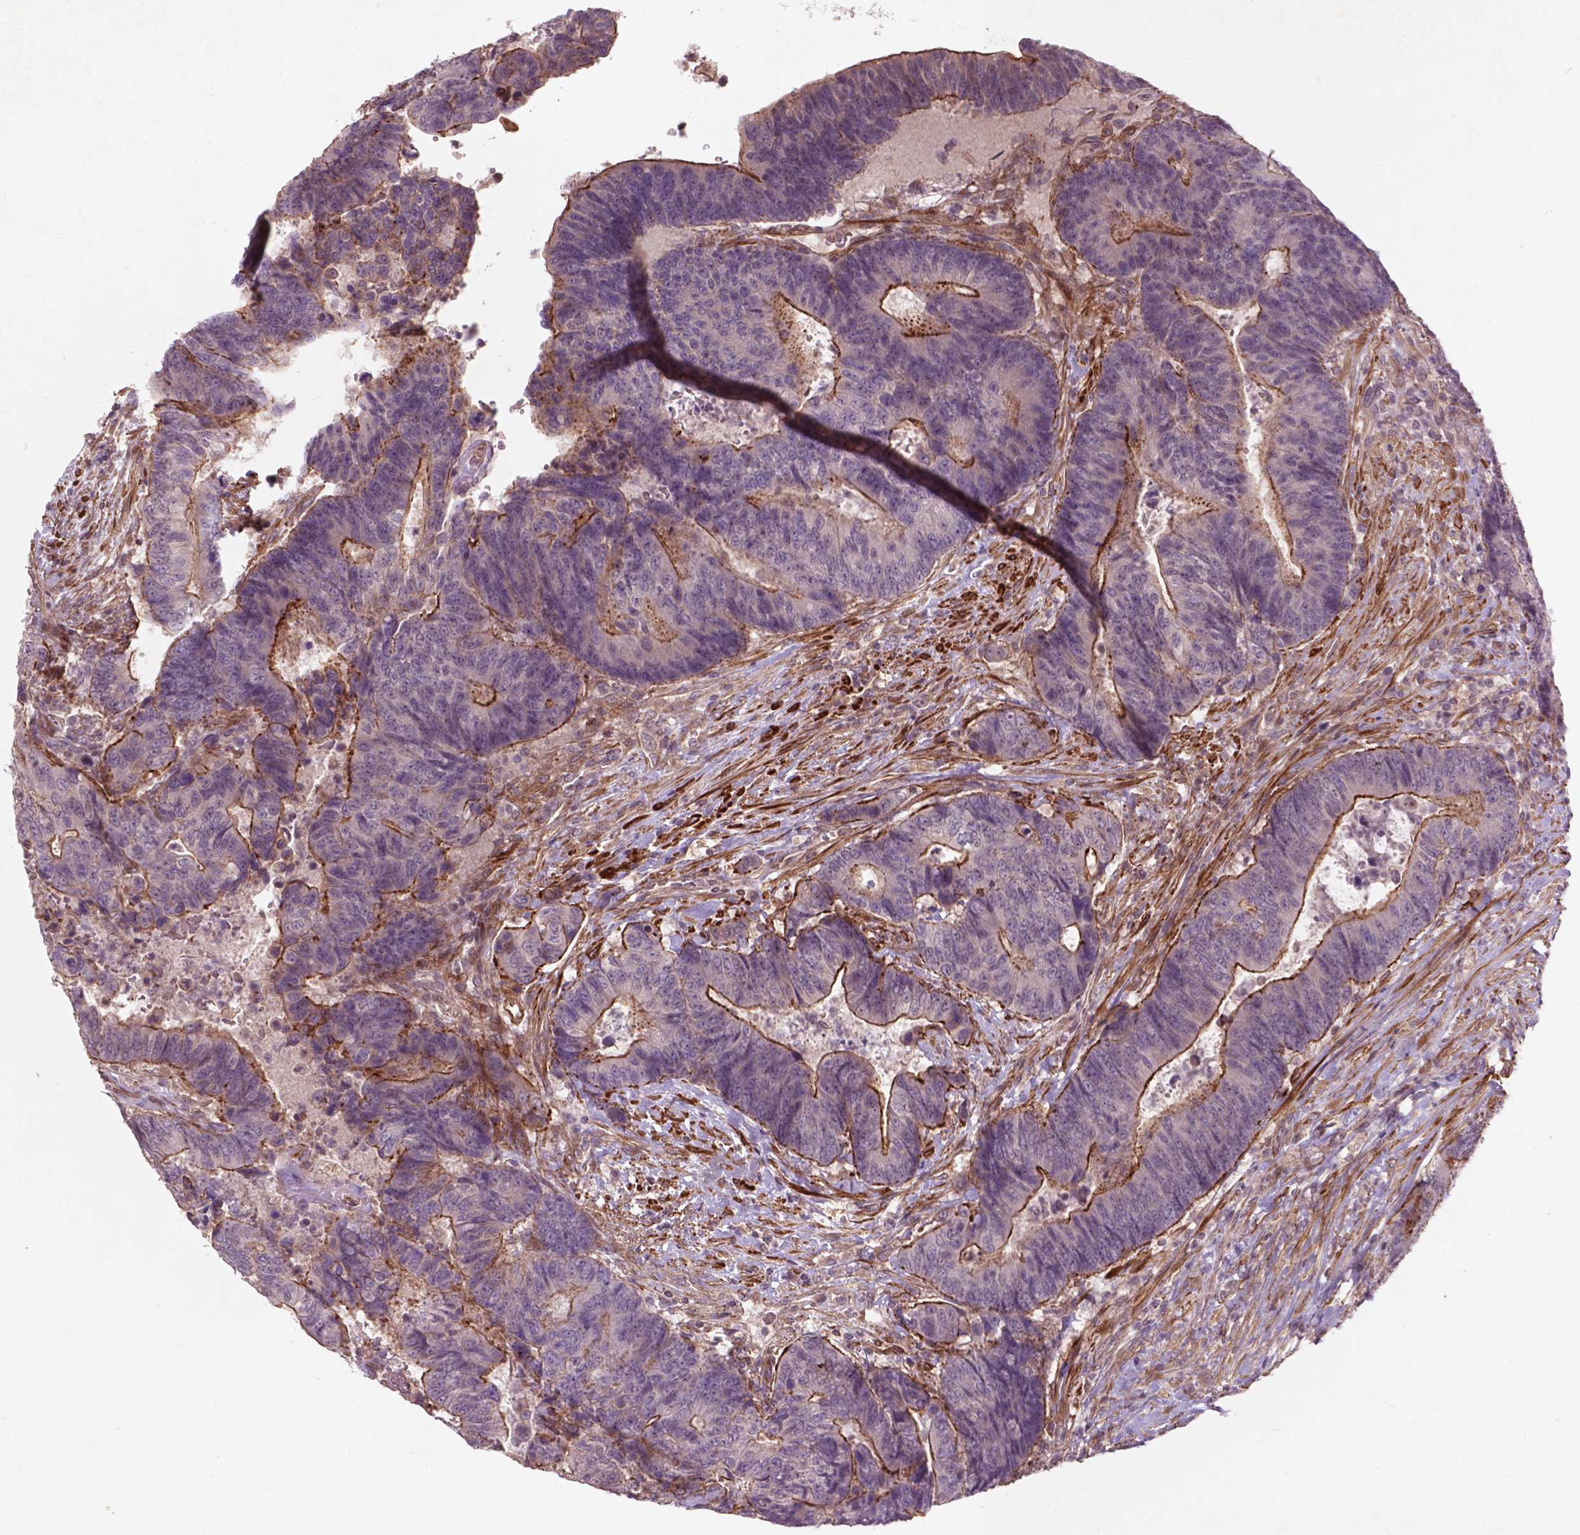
{"staining": {"intensity": "strong", "quantity": "25%-75%", "location": "cytoplasmic/membranous"}, "tissue": "colorectal cancer", "cell_type": "Tumor cells", "image_type": "cancer", "snomed": [{"axis": "morphology", "description": "Adenocarcinoma, NOS"}, {"axis": "topography", "description": "Colon"}], "caption": "Immunohistochemical staining of human colorectal cancer (adenocarcinoma) reveals high levels of strong cytoplasmic/membranous expression in about 25%-75% of tumor cells.", "gene": "RFPL4B", "patient": {"sex": "female", "age": 48}}